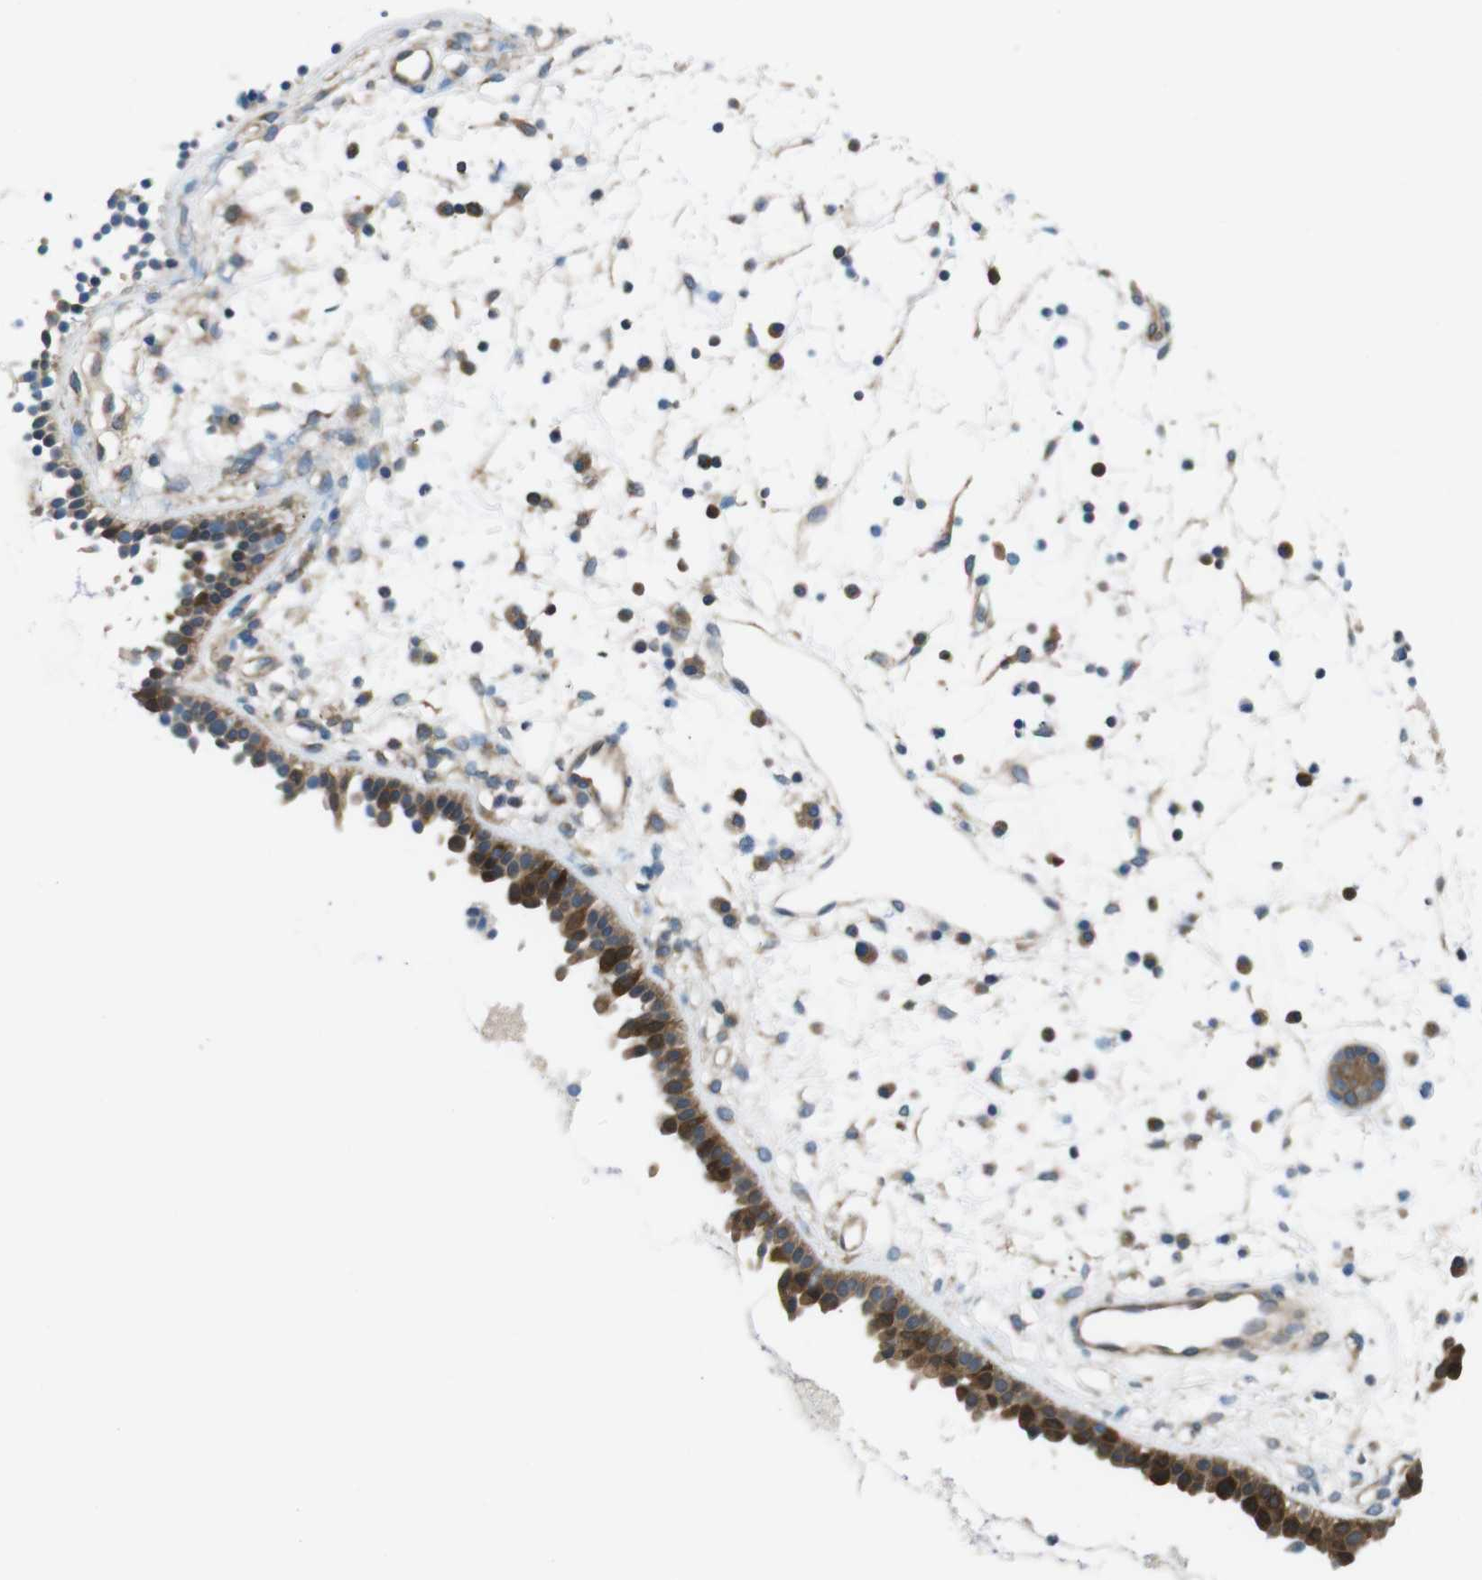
{"staining": {"intensity": "moderate", "quantity": ">75%", "location": "cytoplasmic/membranous"}, "tissue": "nasopharynx", "cell_type": "Respiratory epithelial cells", "image_type": "normal", "snomed": [{"axis": "morphology", "description": "Normal tissue, NOS"}, {"axis": "topography", "description": "Nasopharynx"}], "caption": "Immunohistochemistry (DAB) staining of benign human nasopharynx exhibits moderate cytoplasmic/membranous protein staining in approximately >75% of respiratory epithelial cells.", "gene": "MTHFD1L", "patient": {"sex": "male", "age": 21}}